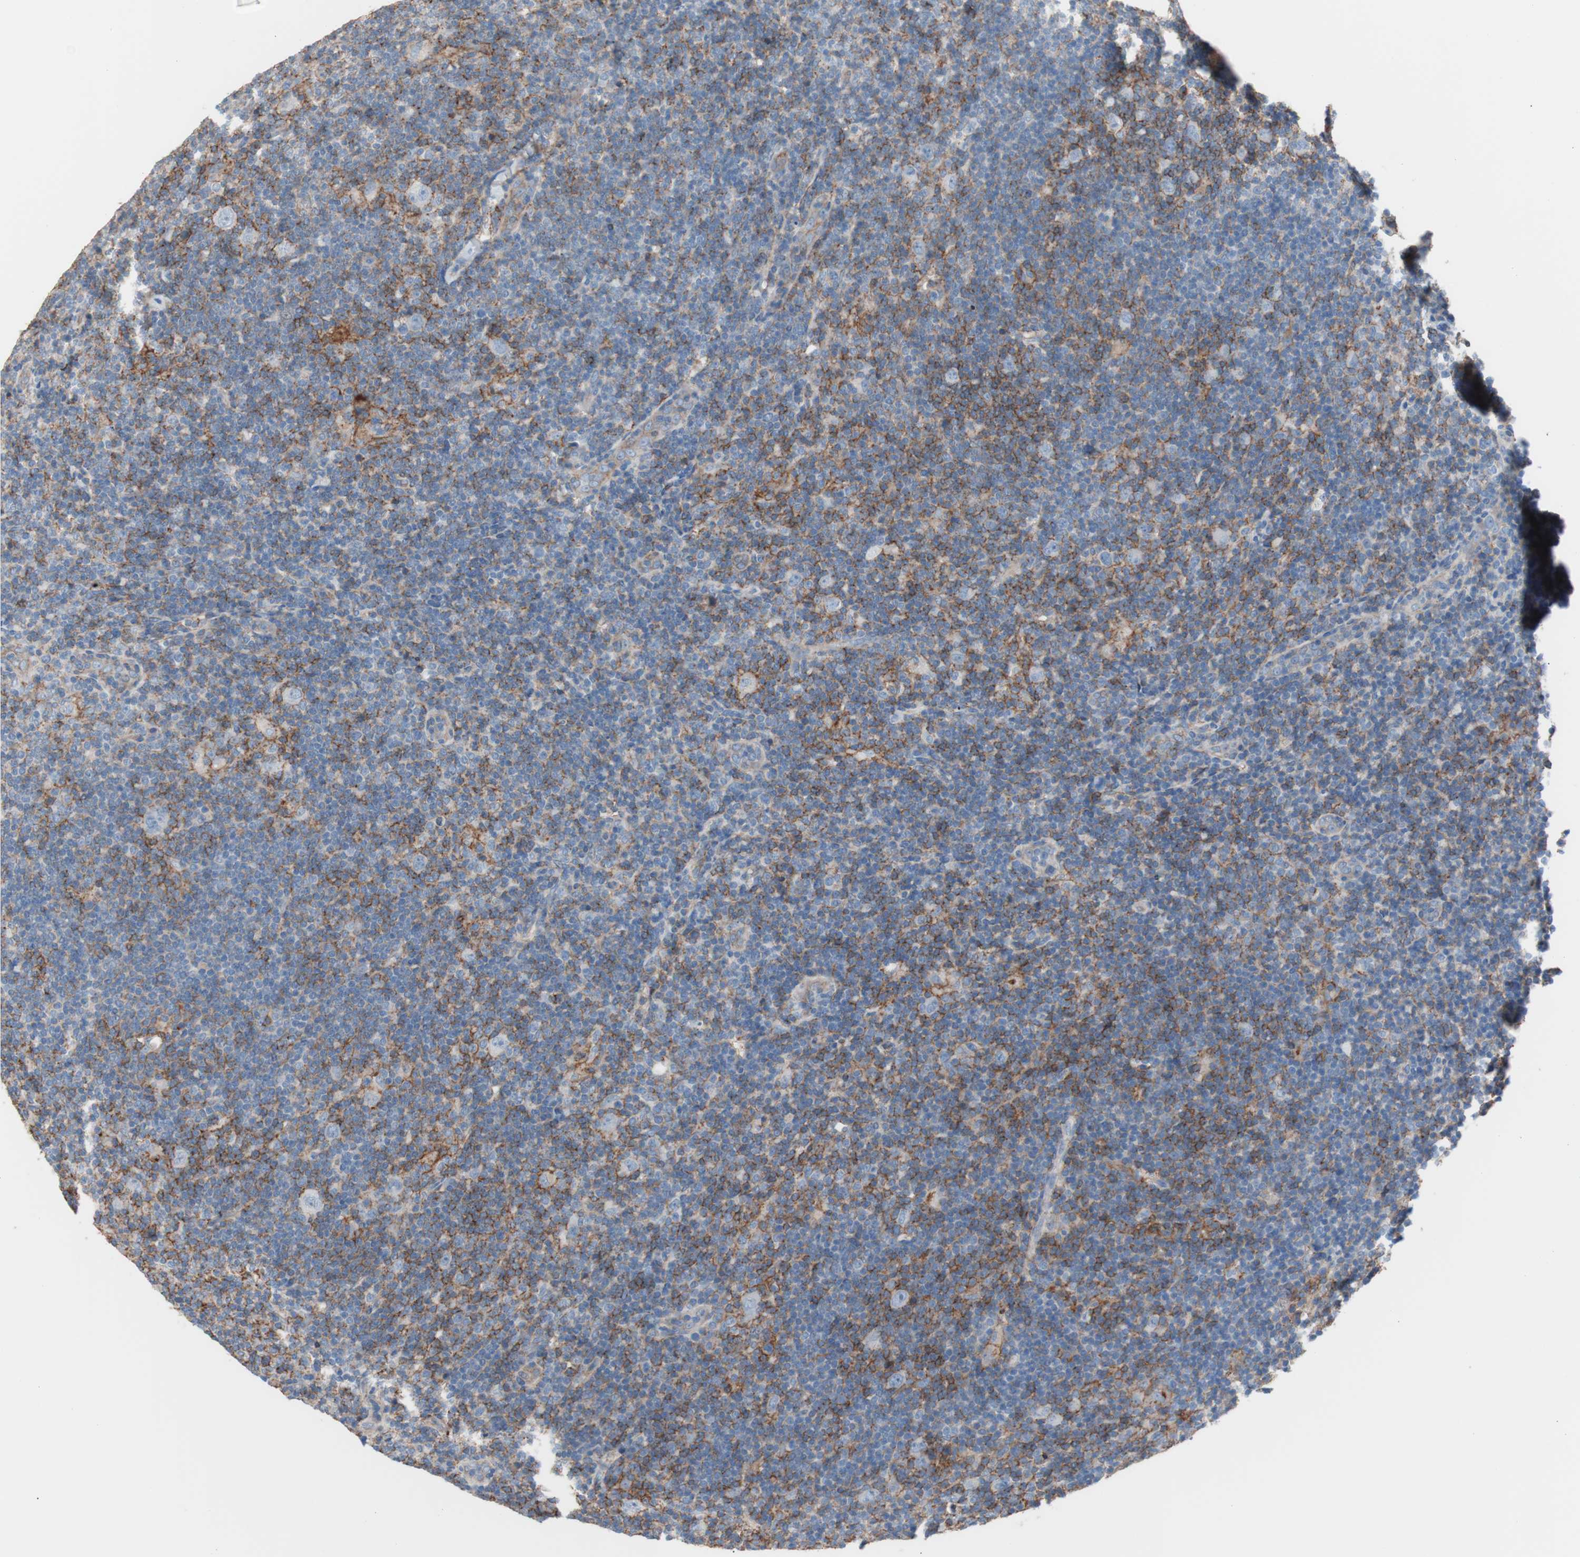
{"staining": {"intensity": "moderate", "quantity": "<25%", "location": "cytoplasmic/membranous"}, "tissue": "lymphoma", "cell_type": "Tumor cells", "image_type": "cancer", "snomed": [{"axis": "morphology", "description": "Hodgkin's disease, NOS"}, {"axis": "topography", "description": "Lymph node"}], "caption": "Immunohistochemistry of Hodgkin's disease exhibits low levels of moderate cytoplasmic/membranous staining in approximately <25% of tumor cells.", "gene": "CD81", "patient": {"sex": "female", "age": 57}}